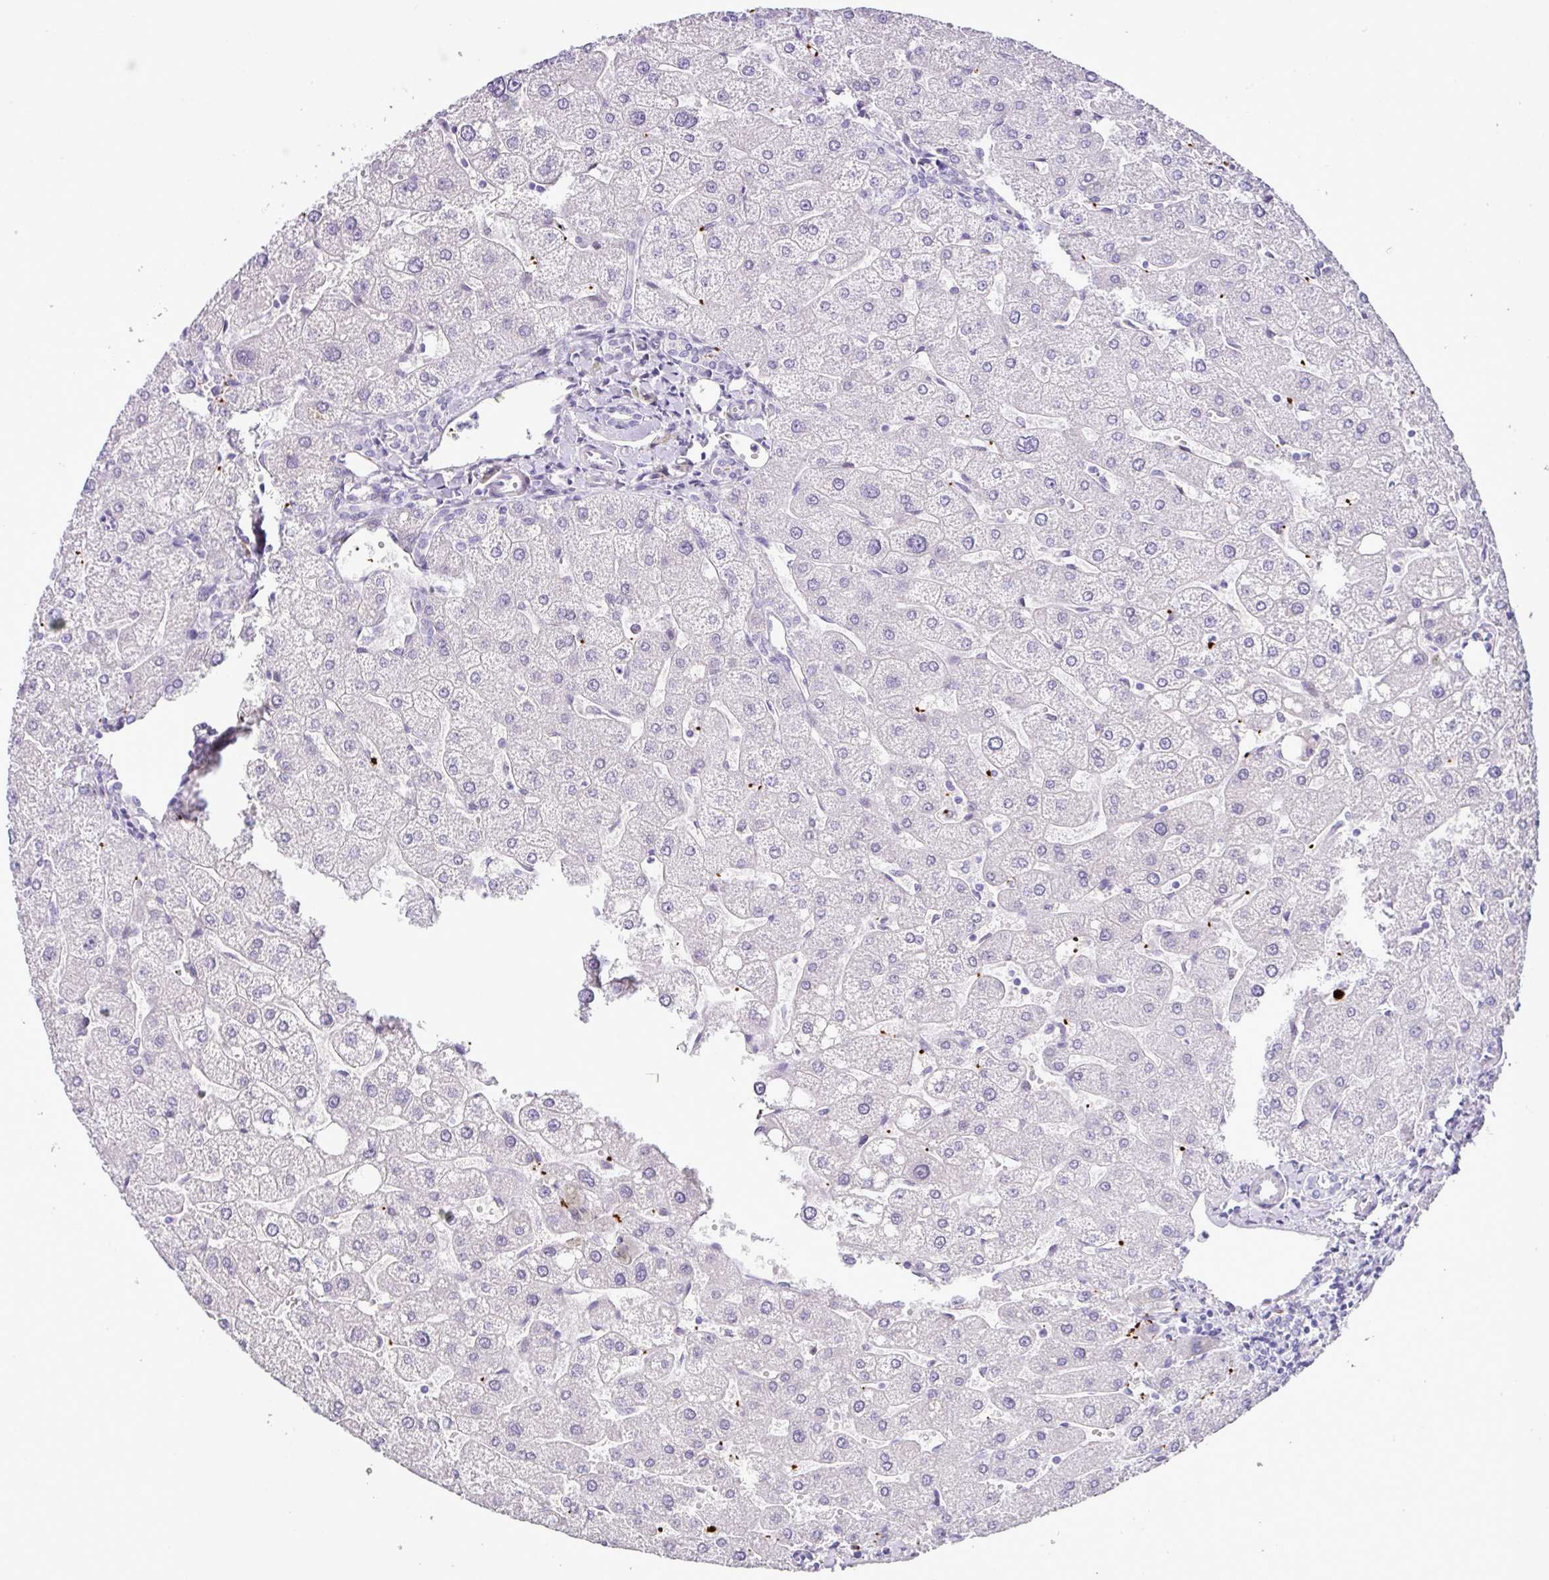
{"staining": {"intensity": "negative", "quantity": "none", "location": "none"}, "tissue": "liver", "cell_type": "Cholangiocytes", "image_type": "normal", "snomed": [{"axis": "morphology", "description": "Normal tissue, NOS"}, {"axis": "topography", "description": "Liver"}], "caption": "Immunohistochemistry of benign human liver shows no expression in cholangiocytes. Brightfield microscopy of IHC stained with DAB (3,3'-diaminobenzidine) (brown) and hematoxylin (blue), captured at high magnification.", "gene": "CMTM5", "patient": {"sex": "male", "age": 67}}